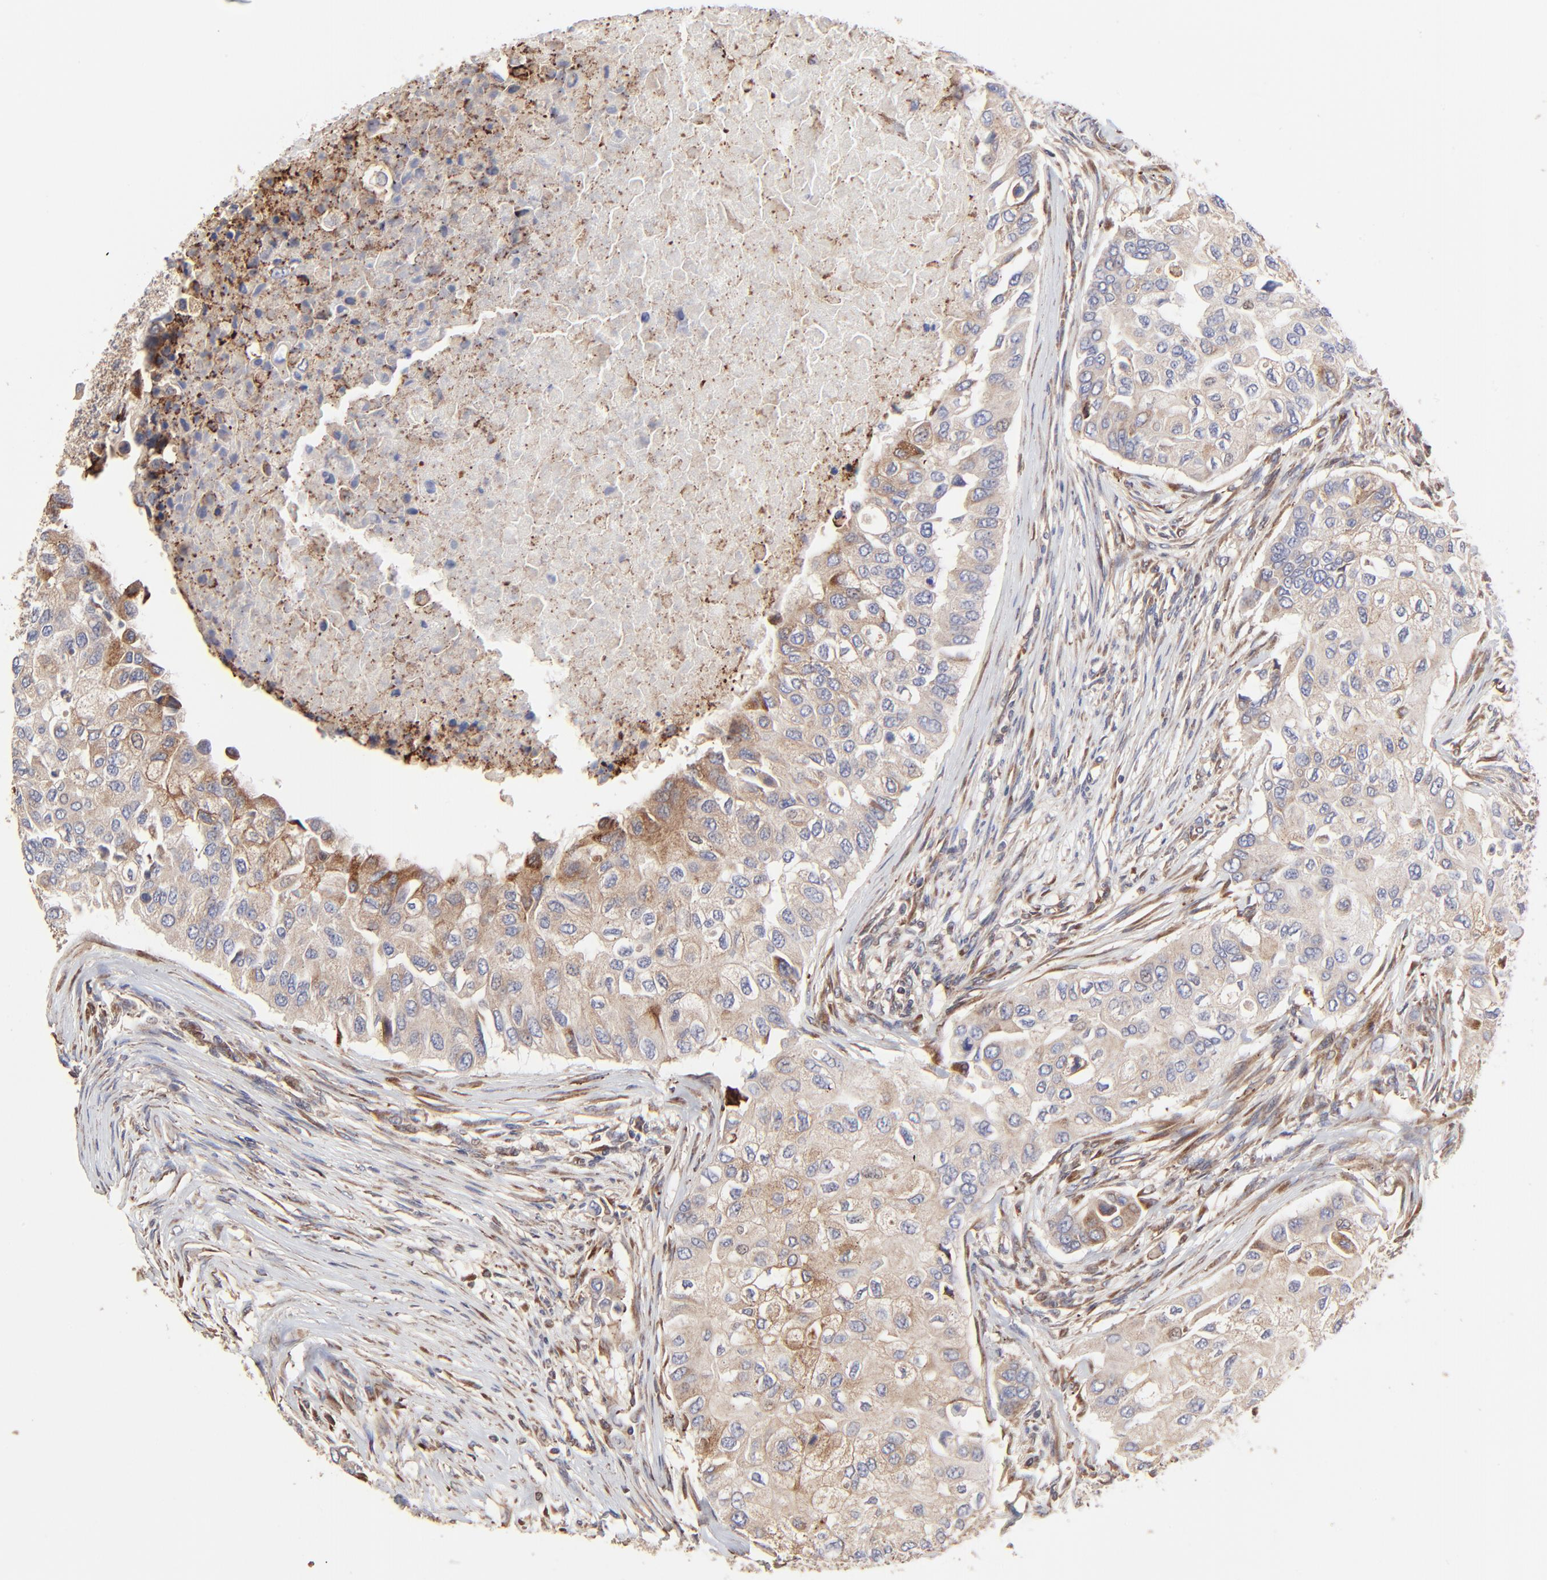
{"staining": {"intensity": "moderate", "quantity": ">75%", "location": "cytoplasmic/membranous"}, "tissue": "breast cancer", "cell_type": "Tumor cells", "image_type": "cancer", "snomed": [{"axis": "morphology", "description": "Normal tissue, NOS"}, {"axis": "morphology", "description": "Duct carcinoma"}, {"axis": "topography", "description": "Breast"}], "caption": "Immunohistochemistry (IHC) staining of breast invasive ductal carcinoma, which reveals medium levels of moderate cytoplasmic/membranous positivity in about >75% of tumor cells indicating moderate cytoplasmic/membranous protein expression. The staining was performed using DAB (brown) for protein detection and nuclei were counterstained in hematoxylin (blue).", "gene": "ELP2", "patient": {"sex": "female", "age": 49}}